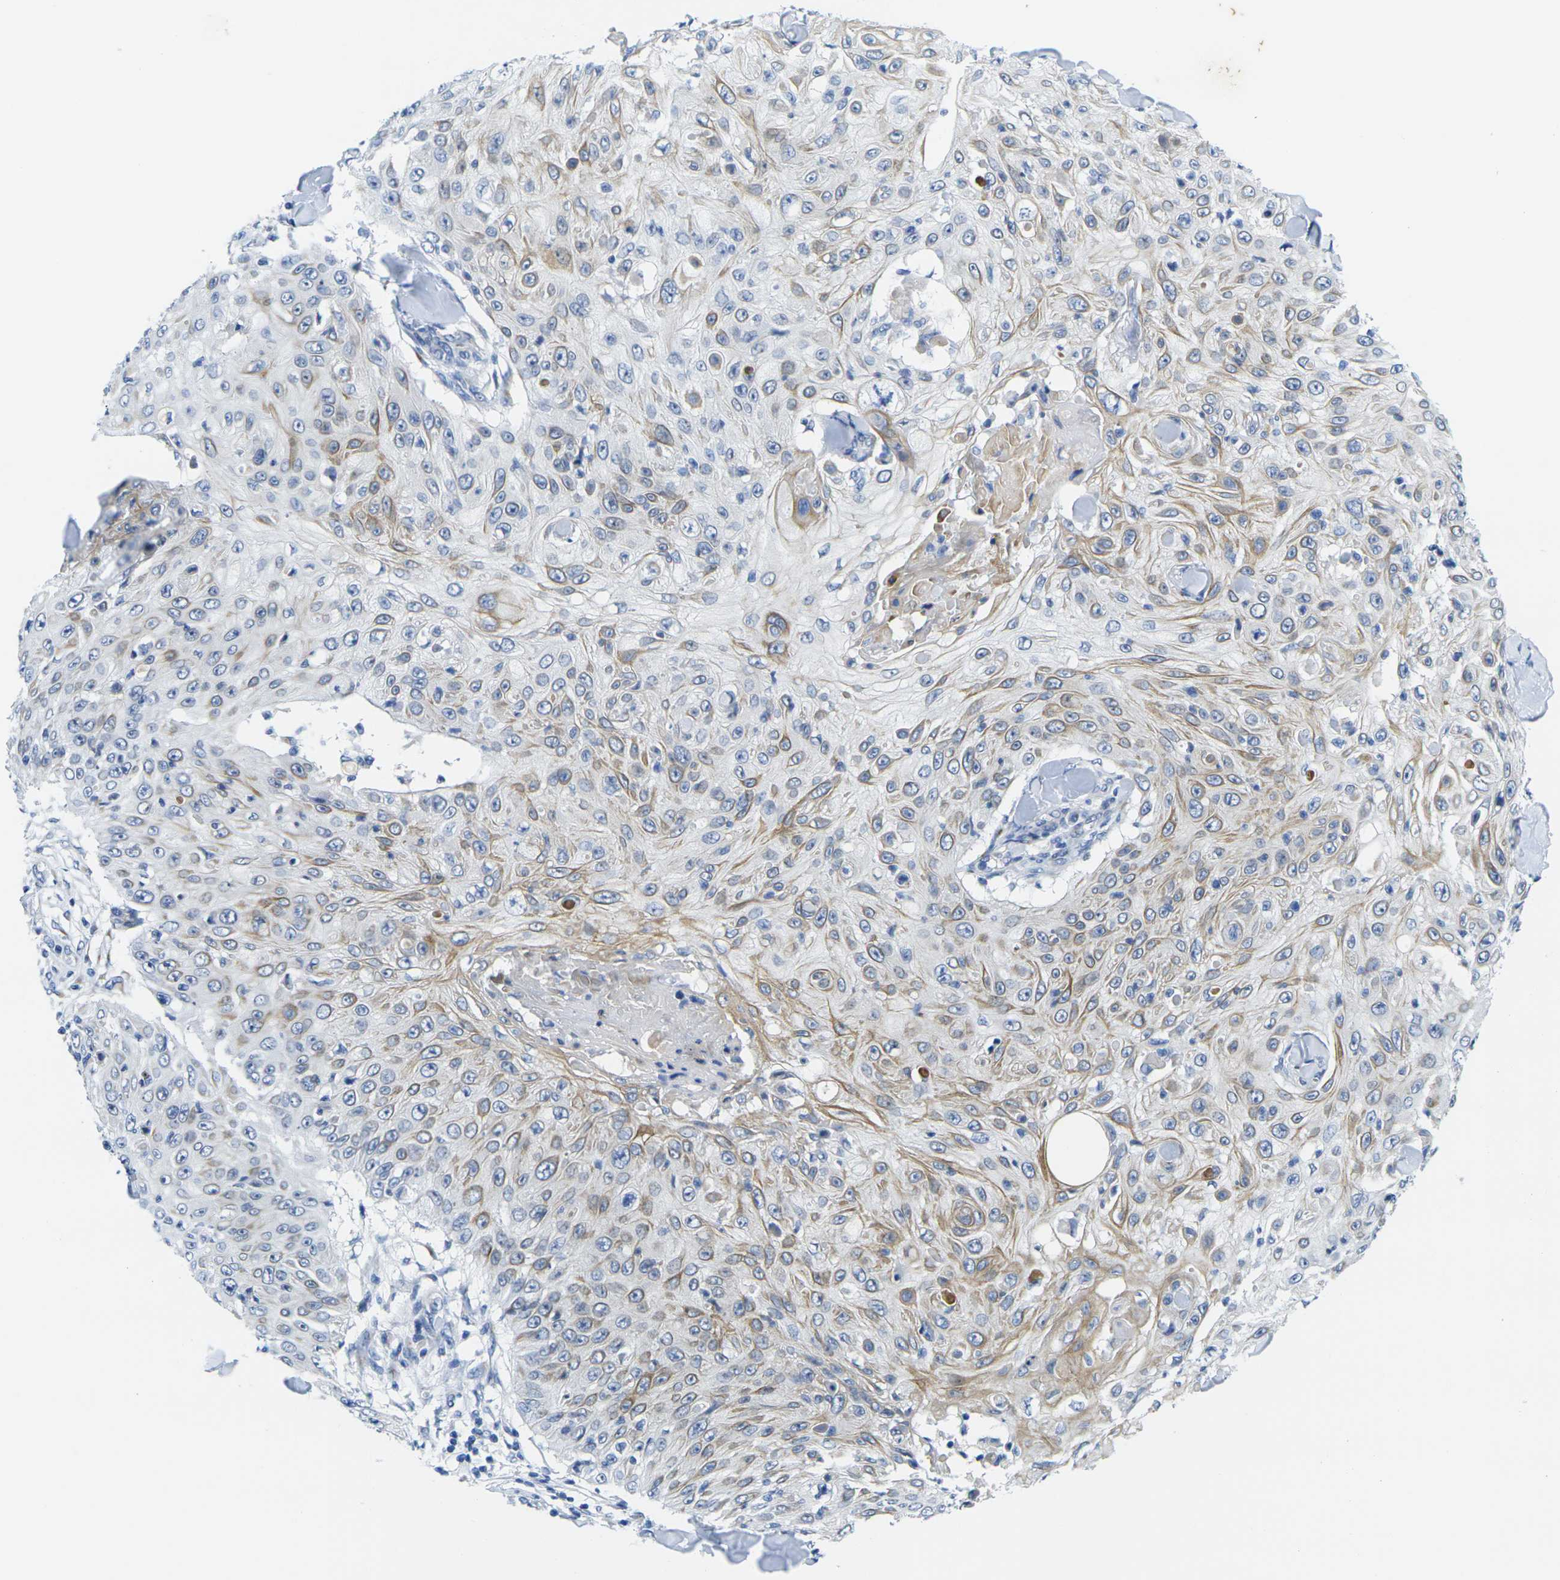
{"staining": {"intensity": "moderate", "quantity": "25%-75%", "location": "cytoplasmic/membranous"}, "tissue": "skin cancer", "cell_type": "Tumor cells", "image_type": "cancer", "snomed": [{"axis": "morphology", "description": "Squamous cell carcinoma, NOS"}, {"axis": "topography", "description": "Skin"}], "caption": "Immunohistochemistry (IHC) histopathology image of neoplastic tissue: human skin cancer stained using immunohistochemistry exhibits medium levels of moderate protein expression localized specifically in the cytoplasmic/membranous of tumor cells, appearing as a cytoplasmic/membranous brown color.", "gene": "CRK", "patient": {"sex": "male", "age": 86}}